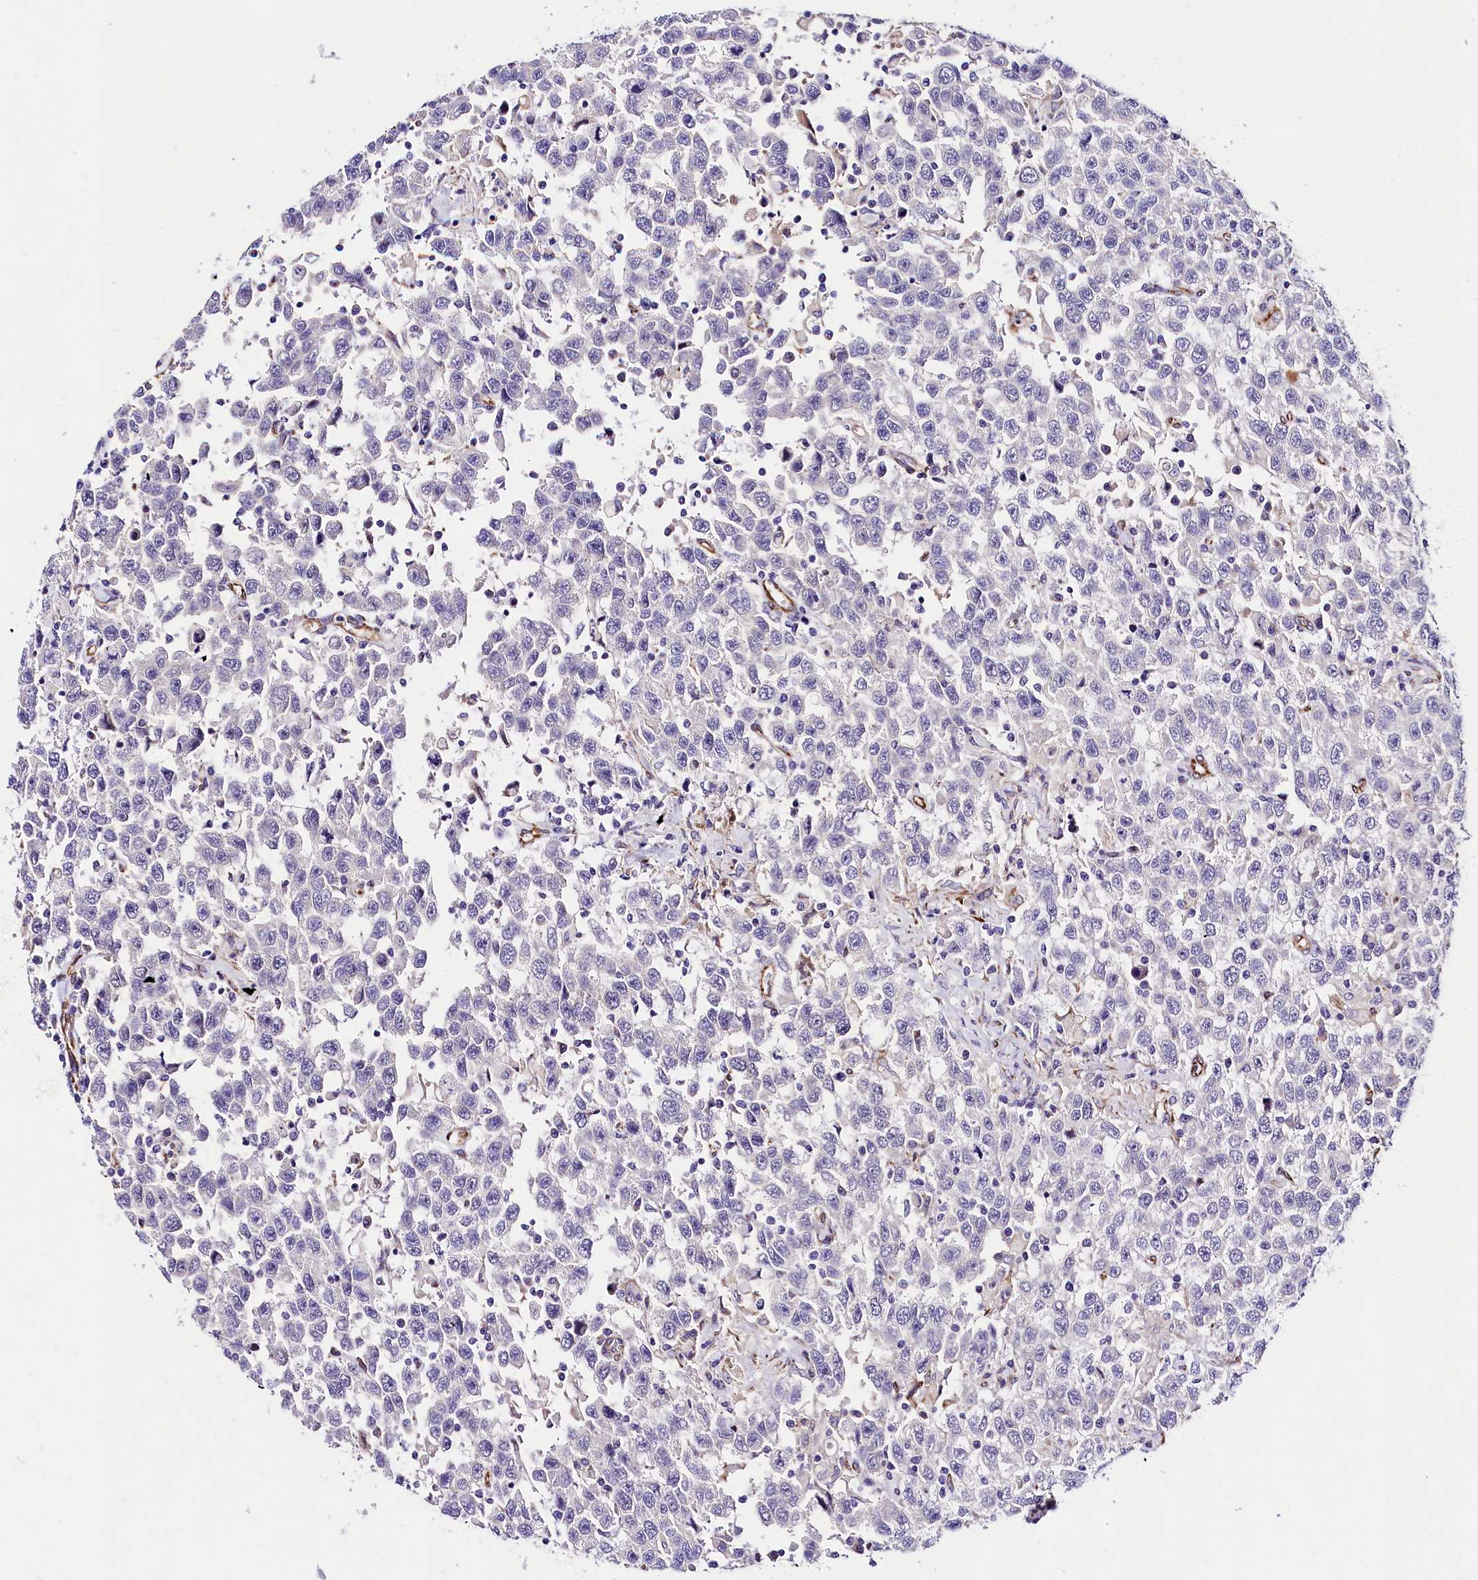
{"staining": {"intensity": "negative", "quantity": "none", "location": "none"}, "tissue": "testis cancer", "cell_type": "Tumor cells", "image_type": "cancer", "snomed": [{"axis": "morphology", "description": "Seminoma, NOS"}, {"axis": "topography", "description": "Testis"}], "caption": "The photomicrograph exhibits no significant expression in tumor cells of testis cancer (seminoma).", "gene": "ITGA1", "patient": {"sex": "male", "age": 41}}